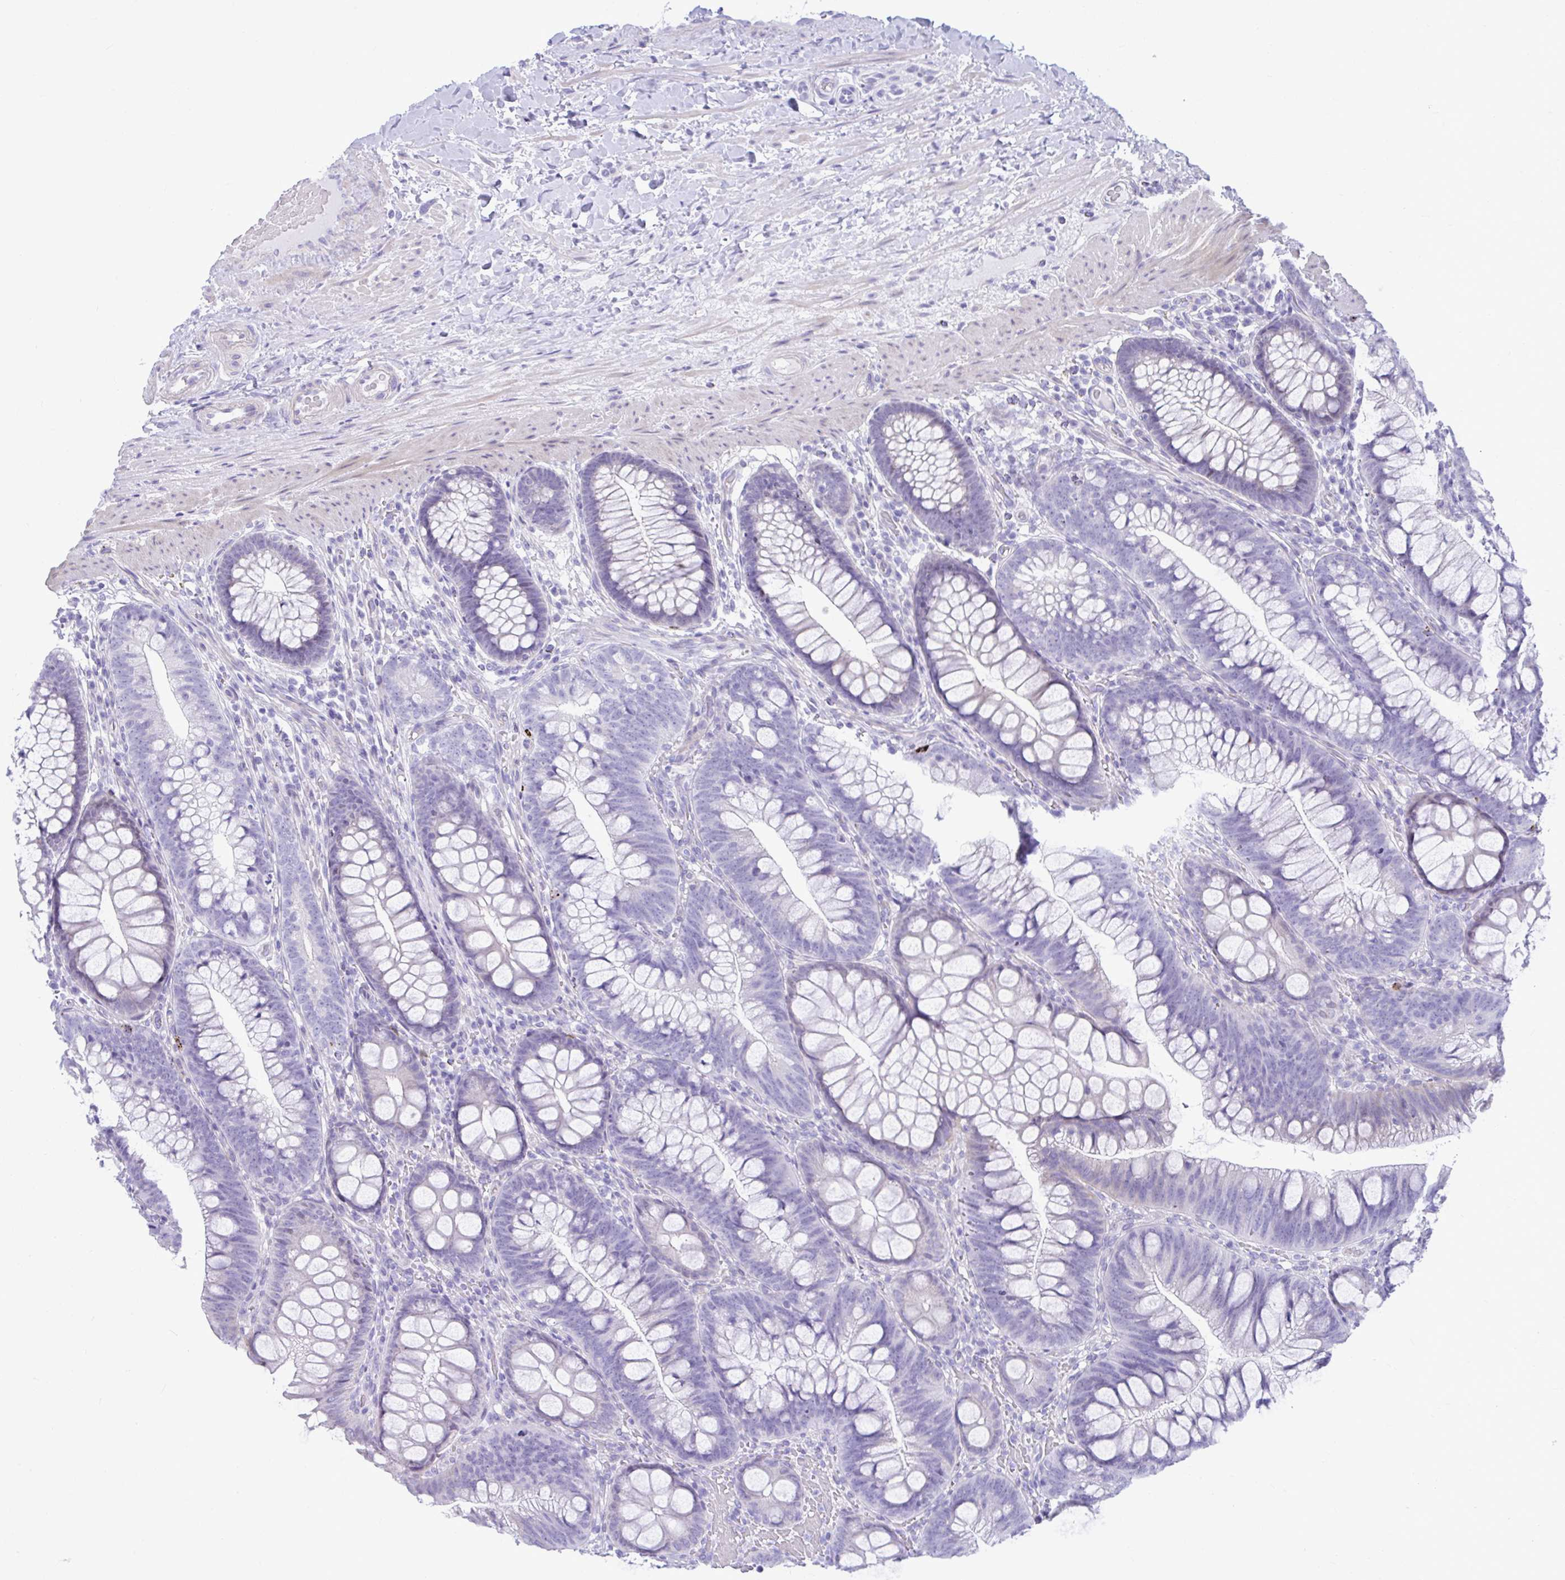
{"staining": {"intensity": "negative", "quantity": "none", "location": "none"}, "tissue": "colon", "cell_type": "Endothelial cells", "image_type": "normal", "snomed": [{"axis": "morphology", "description": "Normal tissue, NOS"}, {"axis": "morphology", "description": "Adenoma, NOS"}, {"axis": "topography", "description": "Soft tissue"}, {"axis": "topography", "description": "Colon"}], "caption": "Immunohistochemistry of unremarkable human colon demonstrates no positivity in endothelial cells.", "gene": "ISL1", "patient": {"sex": "male", "age": 47}}